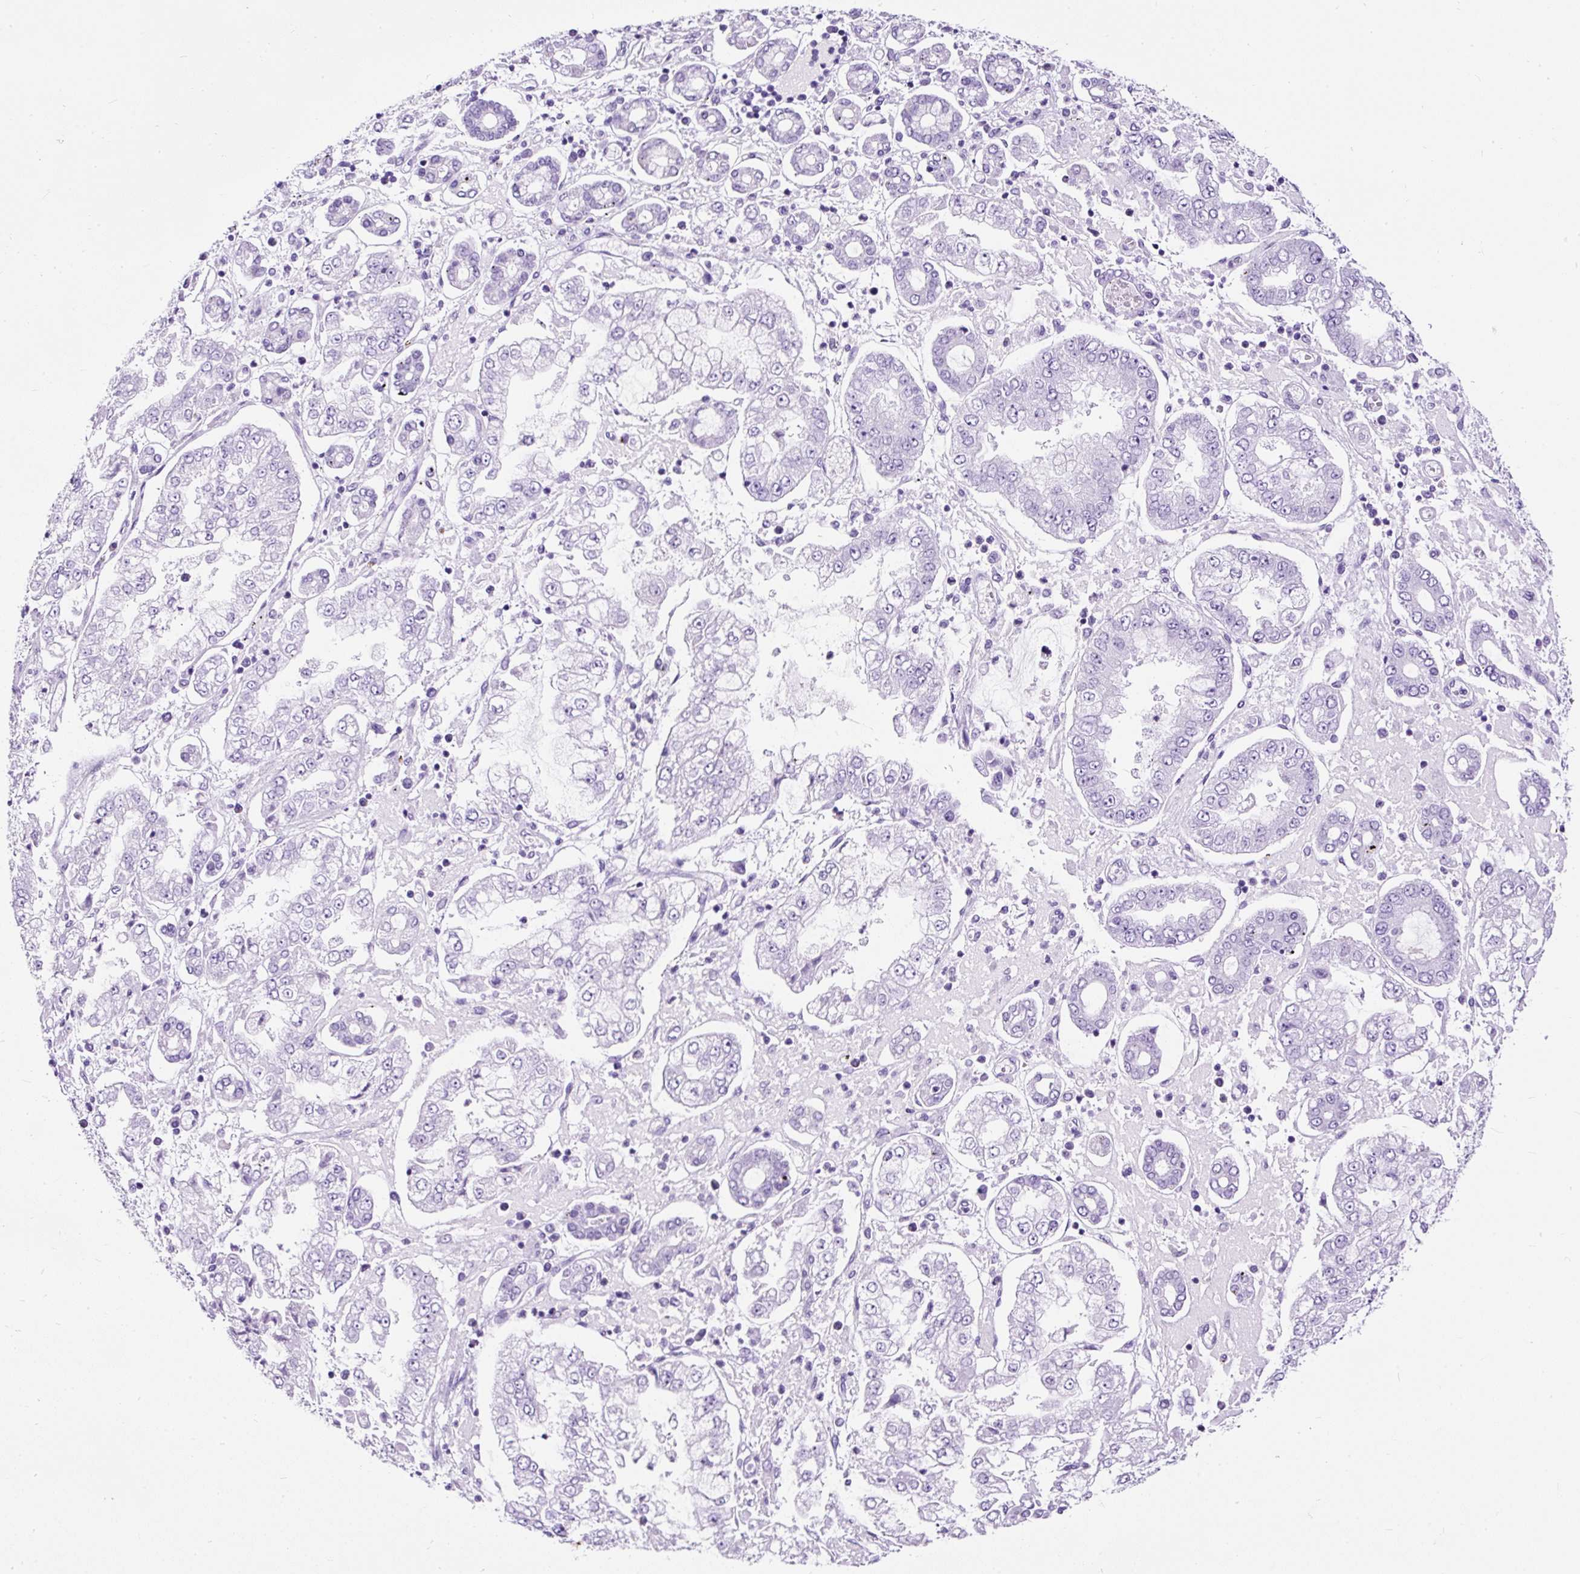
{"staining": {"intensity": "negative", "quantity": "none", "location": "none"}, "tissue": "stomach cancer", "cell_type": "Tumor cells", "image_type": "cancer", "snomed": [{"axis": "morphology", "description": "Adenocarcinoma, NOS"}, {"axis": "topography", "description": "Stomach"}], "caption": "A high-resolution photomicrograph shows immunohistochemistry (IHC) staining of stomach cancer, which exhibits no significant staining in tumor cells.", "gene": "NTS", "patient": {"sex": "male", "age": 76}}